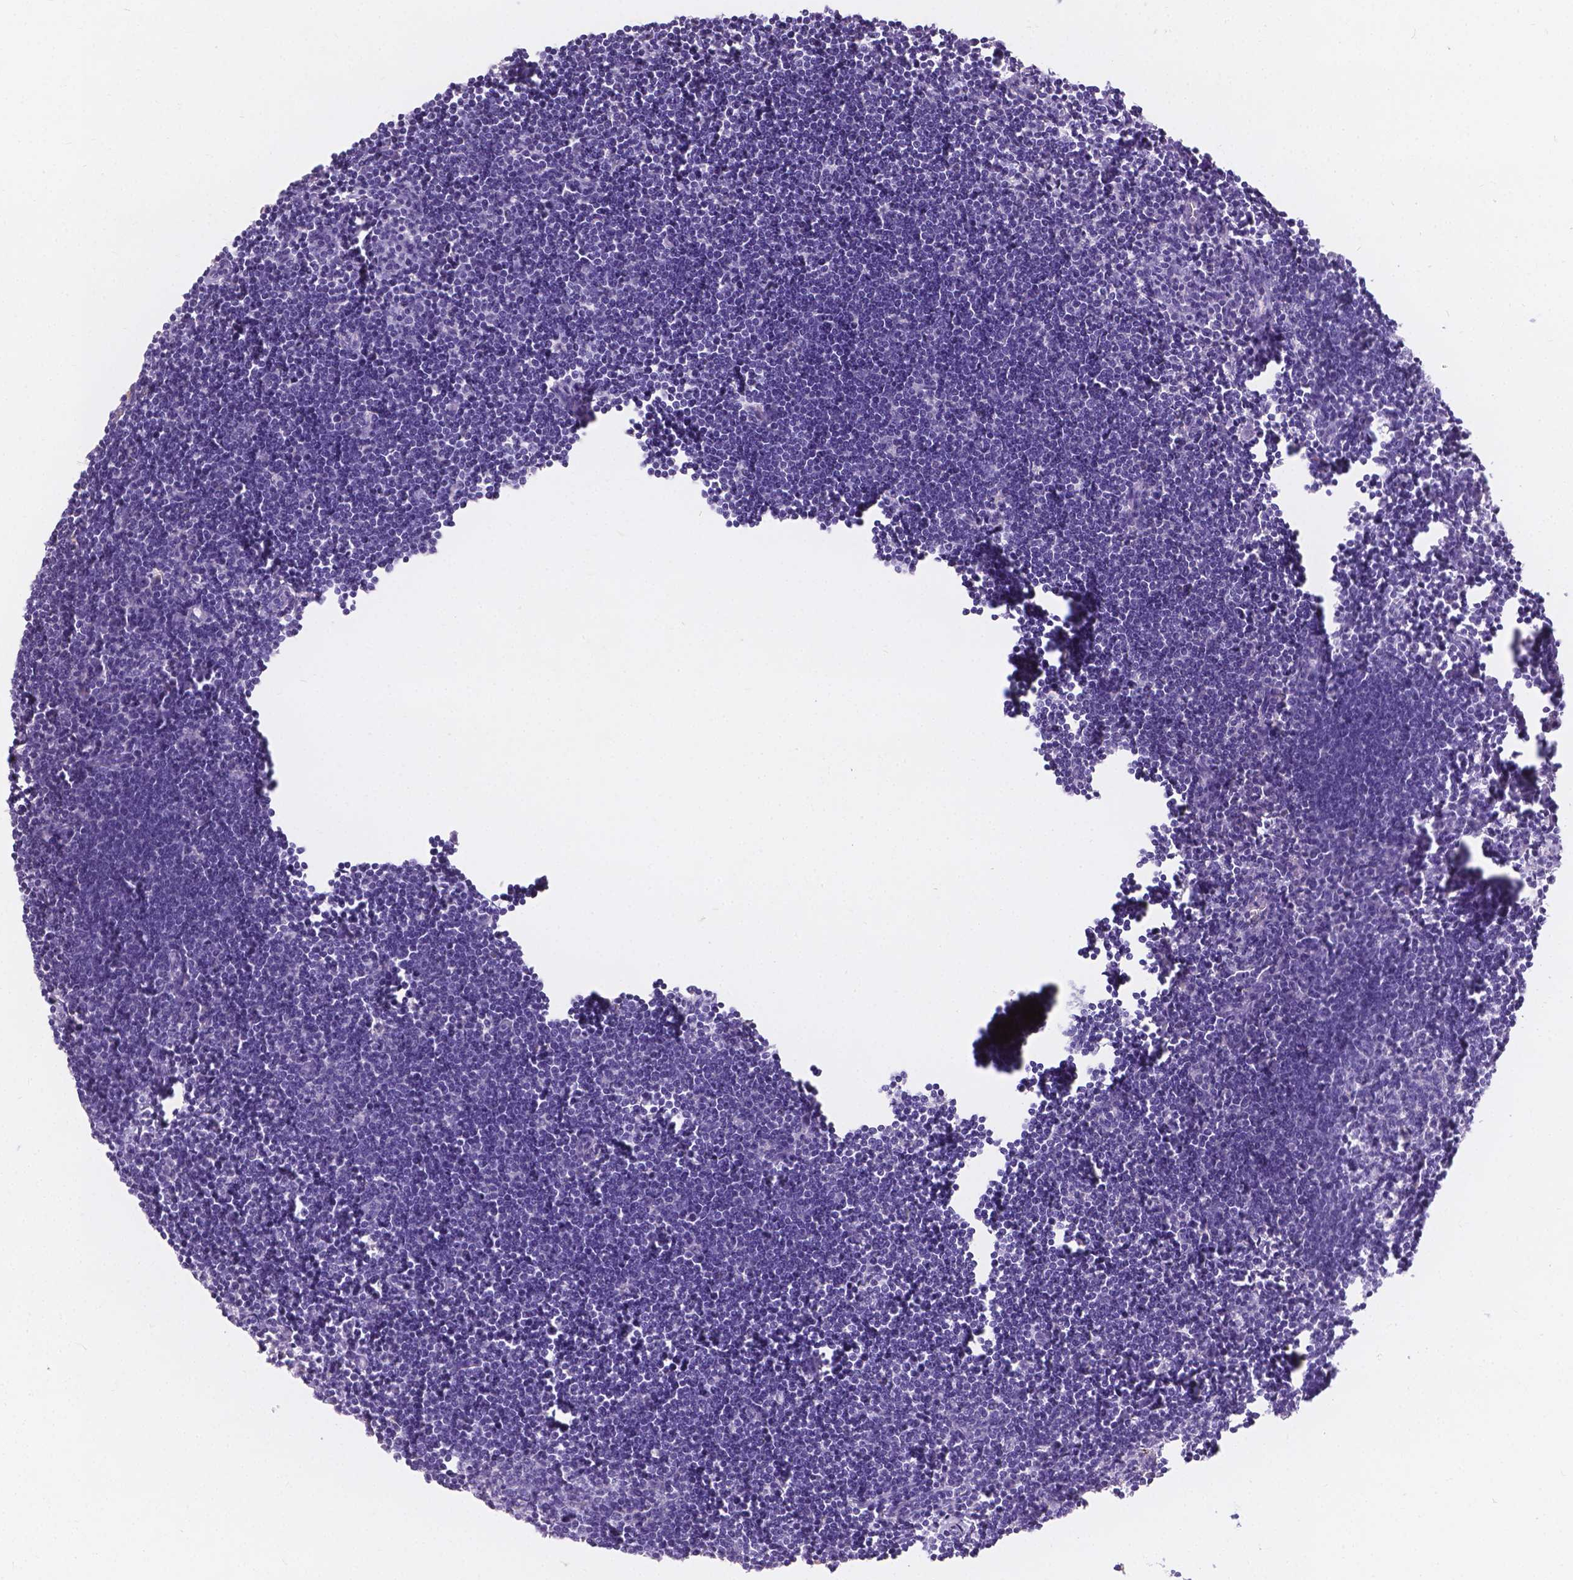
{"staining": {"intensity": "negative", "quantity": "none", "location": "none"}, "tissue": "lymph node", "cell_type": "Germinal center cells", "image_type": "normal", "snomed": [{"axis": "morphology", "description": "Normal tissue, NOS"}, {"axis": "topography", "description": "Lymph node"}], "caption": "This is a image of immunohistochemistry staining of benign lymph node, which shows no staining in germinal center cells. (DAB immunohistochemistry (IHC) visualized using brightfield microscopy, high magnification).", "gene": "GAL3ST2", "patient": {"sex": "male", "age": 55}}